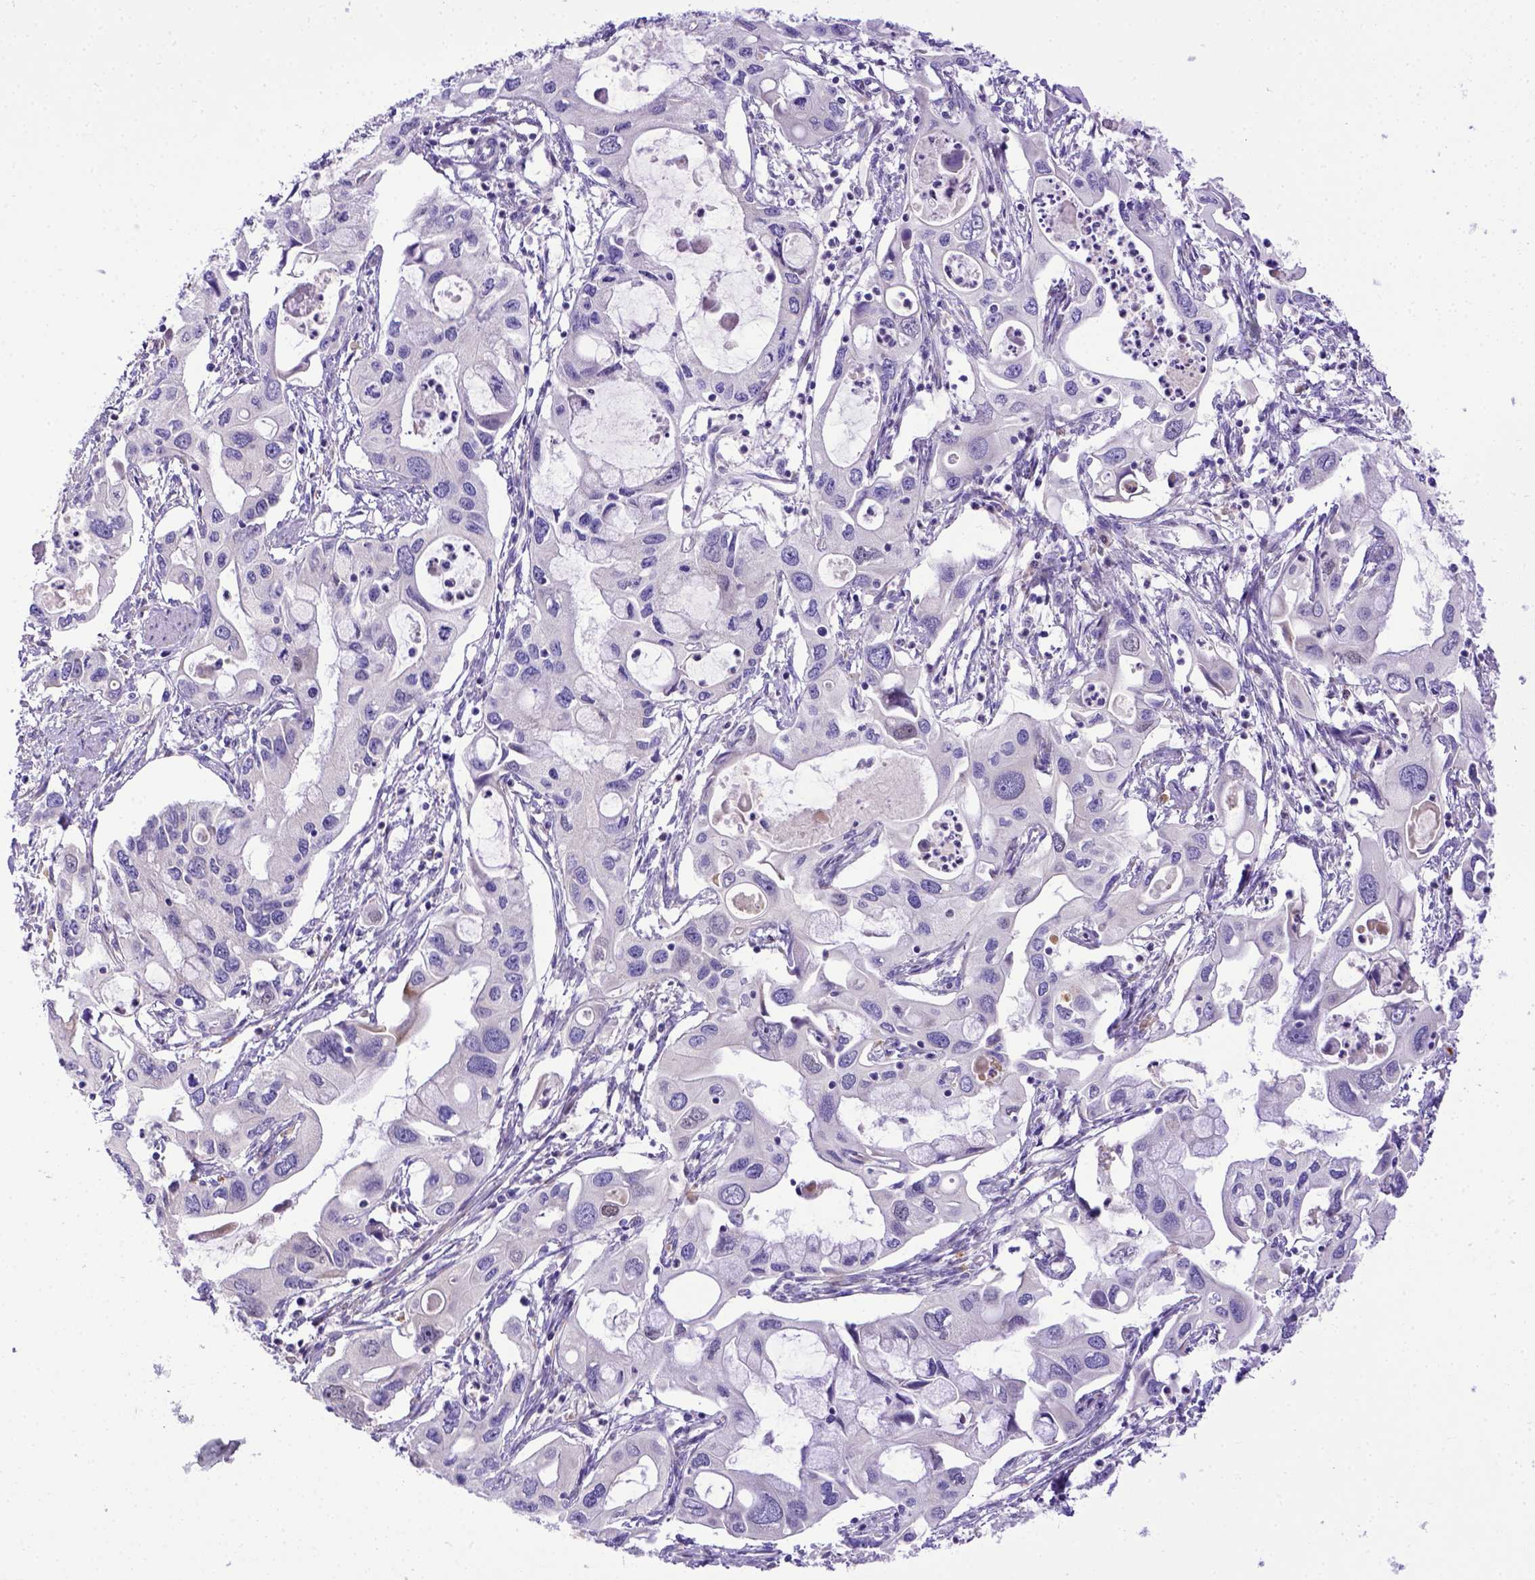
{"staining": {"intensity": "negative", "quantity": "none", "location": "none"}, "tissue": "pancreatic cancer", "cell_type": "Tumor cells", "image_type": "cancer", "snomed": [{"axis": "morphology", "description": "Adenocarcinoma, NOS"}, {"axis": "topography", "description": "Pancreas"}], "caption": "High power microscopy histopathology image of an immunohistochemistry photomicrograph of pancreatic cancer (adenocarcinoma), revealing no significant staining in tumor cells.", "gene": "CFAP300", "patient": {"sex": "male", "age": 60}}